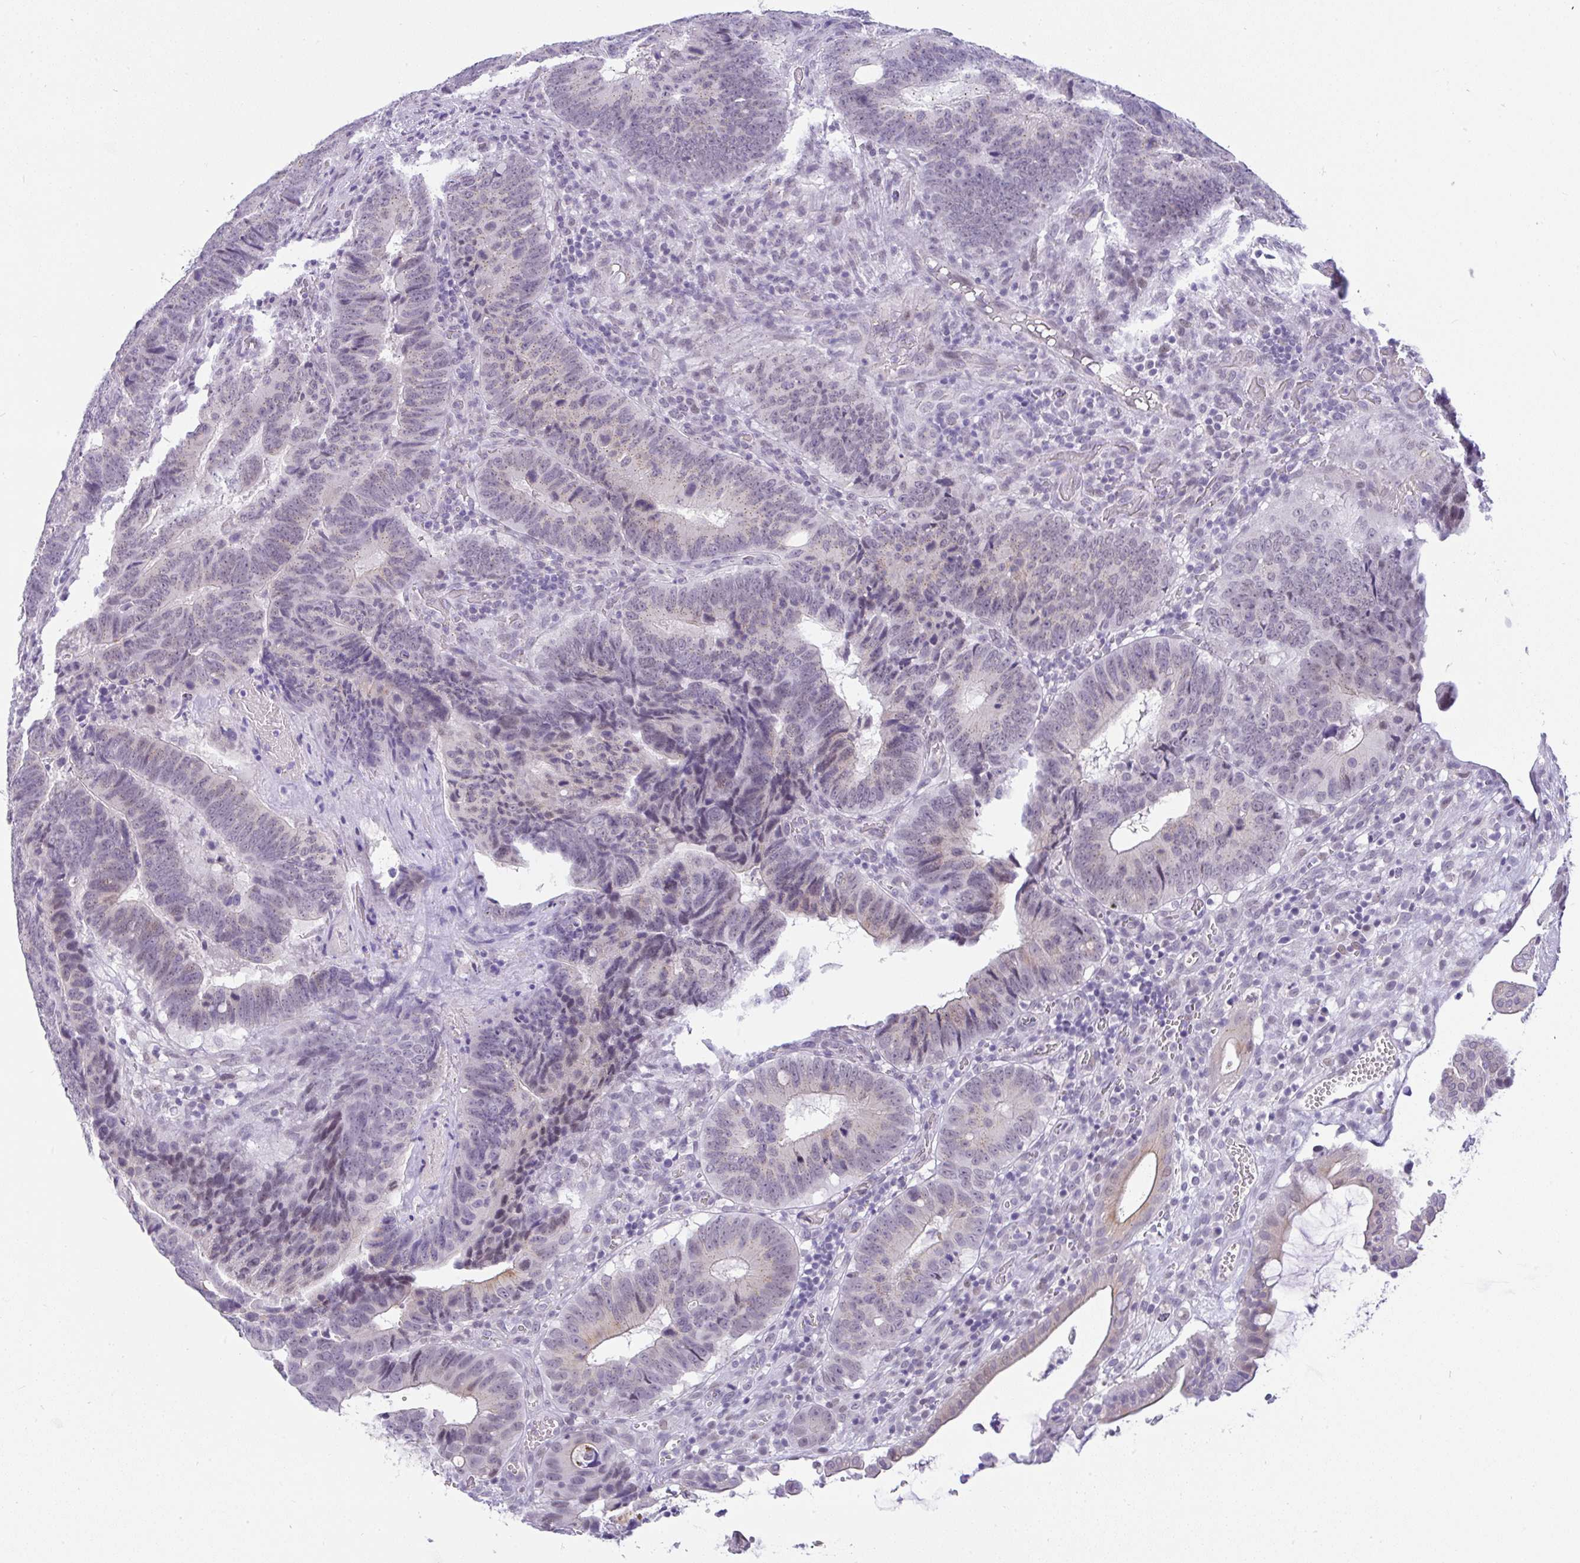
{"staining": {"intensity": "weak", "quantity": "25%-75%", "location": "cytoplasmic/membranous"}, "tissue": "colorectal cancer", "cell_type": "Tumor cells", "image_type": "cancer", "snomed": [{"axis": "morphology", "description": "Adenocarcinoma, NOS"}, {"axis": "topography", "description": "Colon"}], "caption": "DAB (3,3'-diaminobenzidine) immunohistochemical staining of human colorectal adenocarcinoma reveals weak cytoplasmic/membranous protein positivity in about 25%-75% of tumor cells.", "gene": "FAM177A1", "patient": {"sex": "male", "age": 62}}